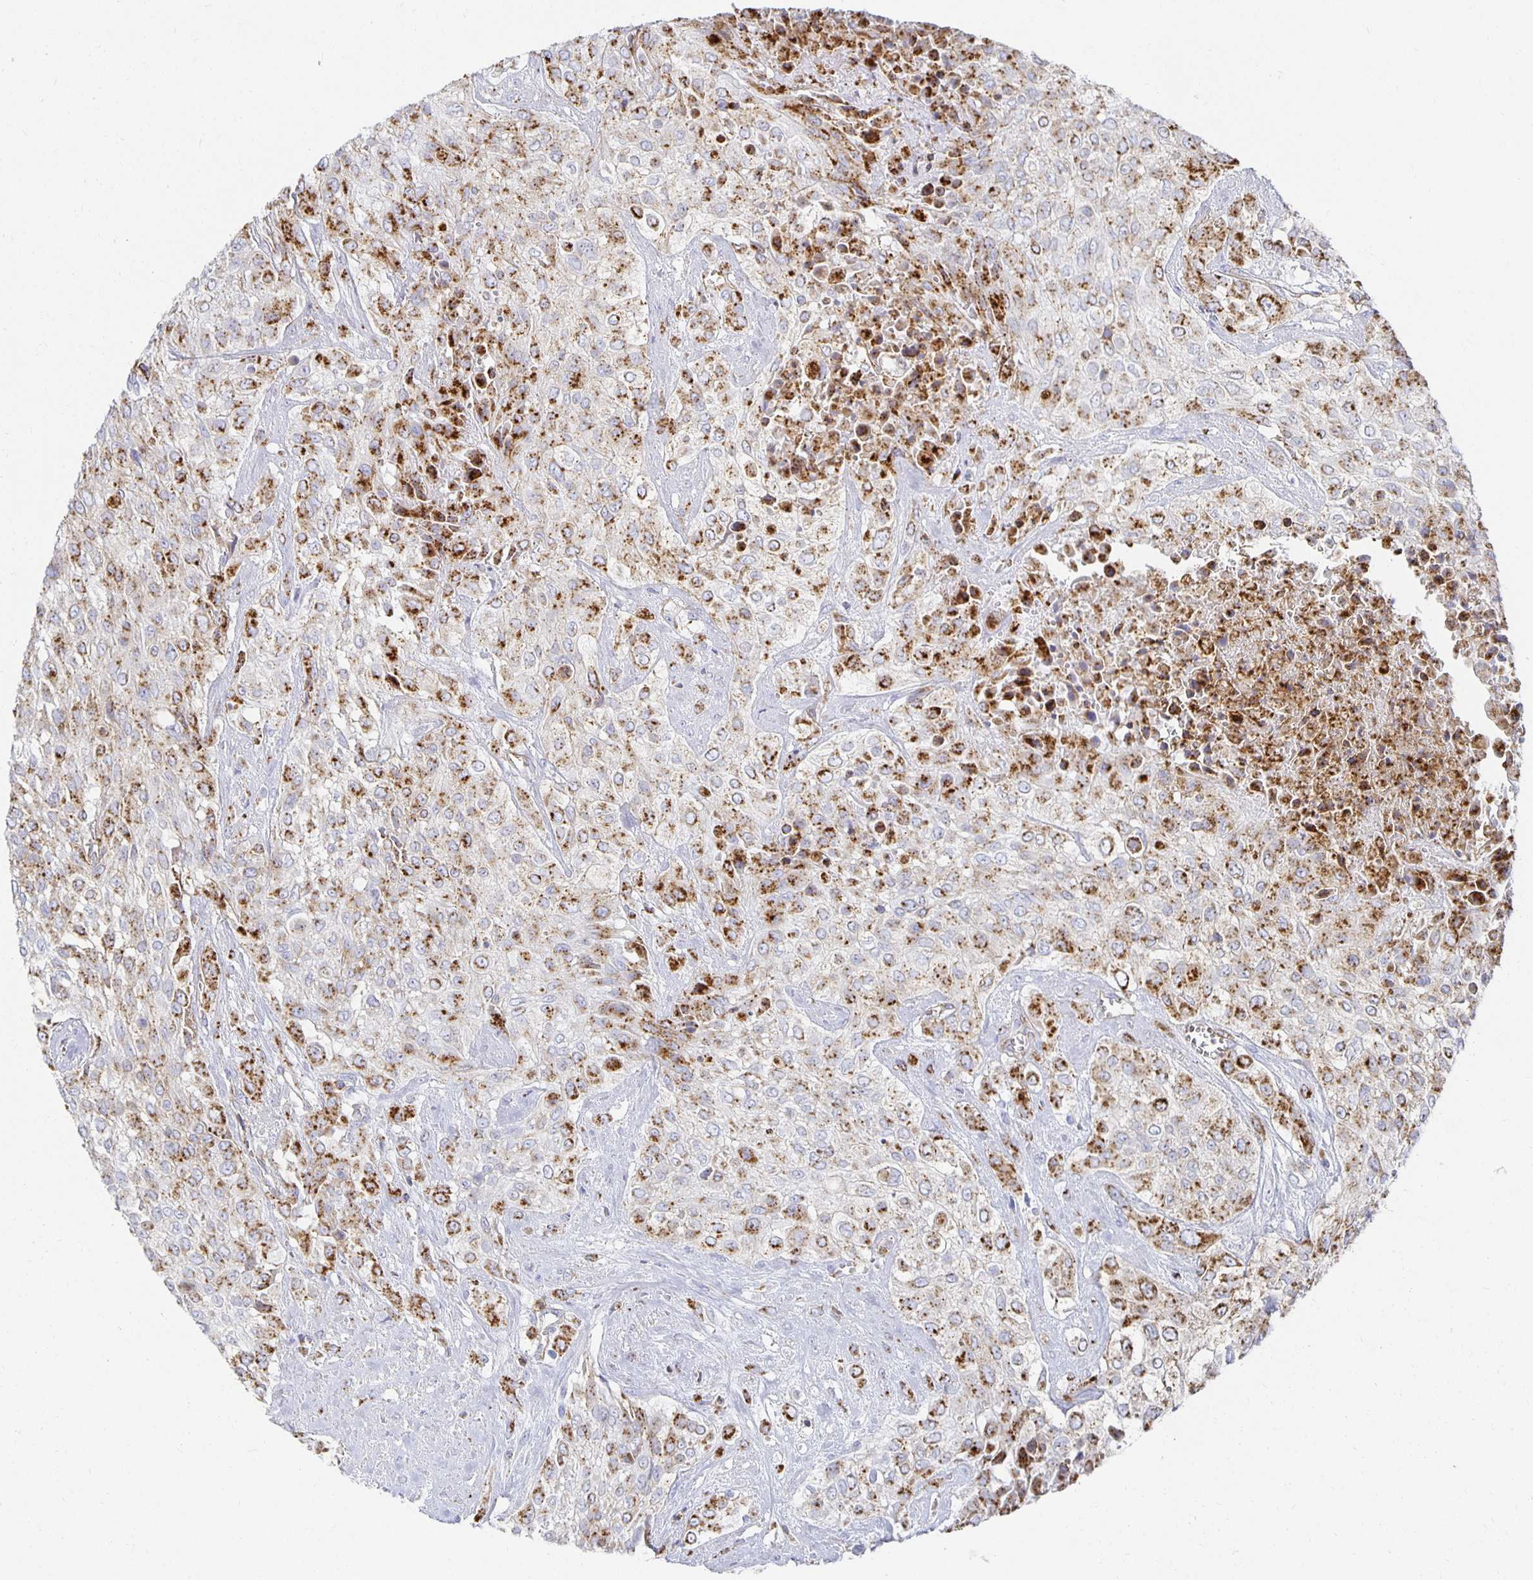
{"staining": {"intensity": "strong", "quantity": ">75%", "location": "cytoplasmic/membranous"}, "tissue": "urothelial cancer", "cell_type": "Tumor cells", "image_type": "cancer", "snomed": [{"axis": "morphology", "description": "Urothelial carcinoma, High grade"}, {"axis": "topography", "description": "Urinary bladder"}], "caption": "Human high-grade urothelial carcinoma stained with a brown dye demonstrates strong cytoplasmic/membranous positive positivity in about >75% of tumor cells.", "gene": "TAAR1", "patient": {"sex": "male", "age": 57}}